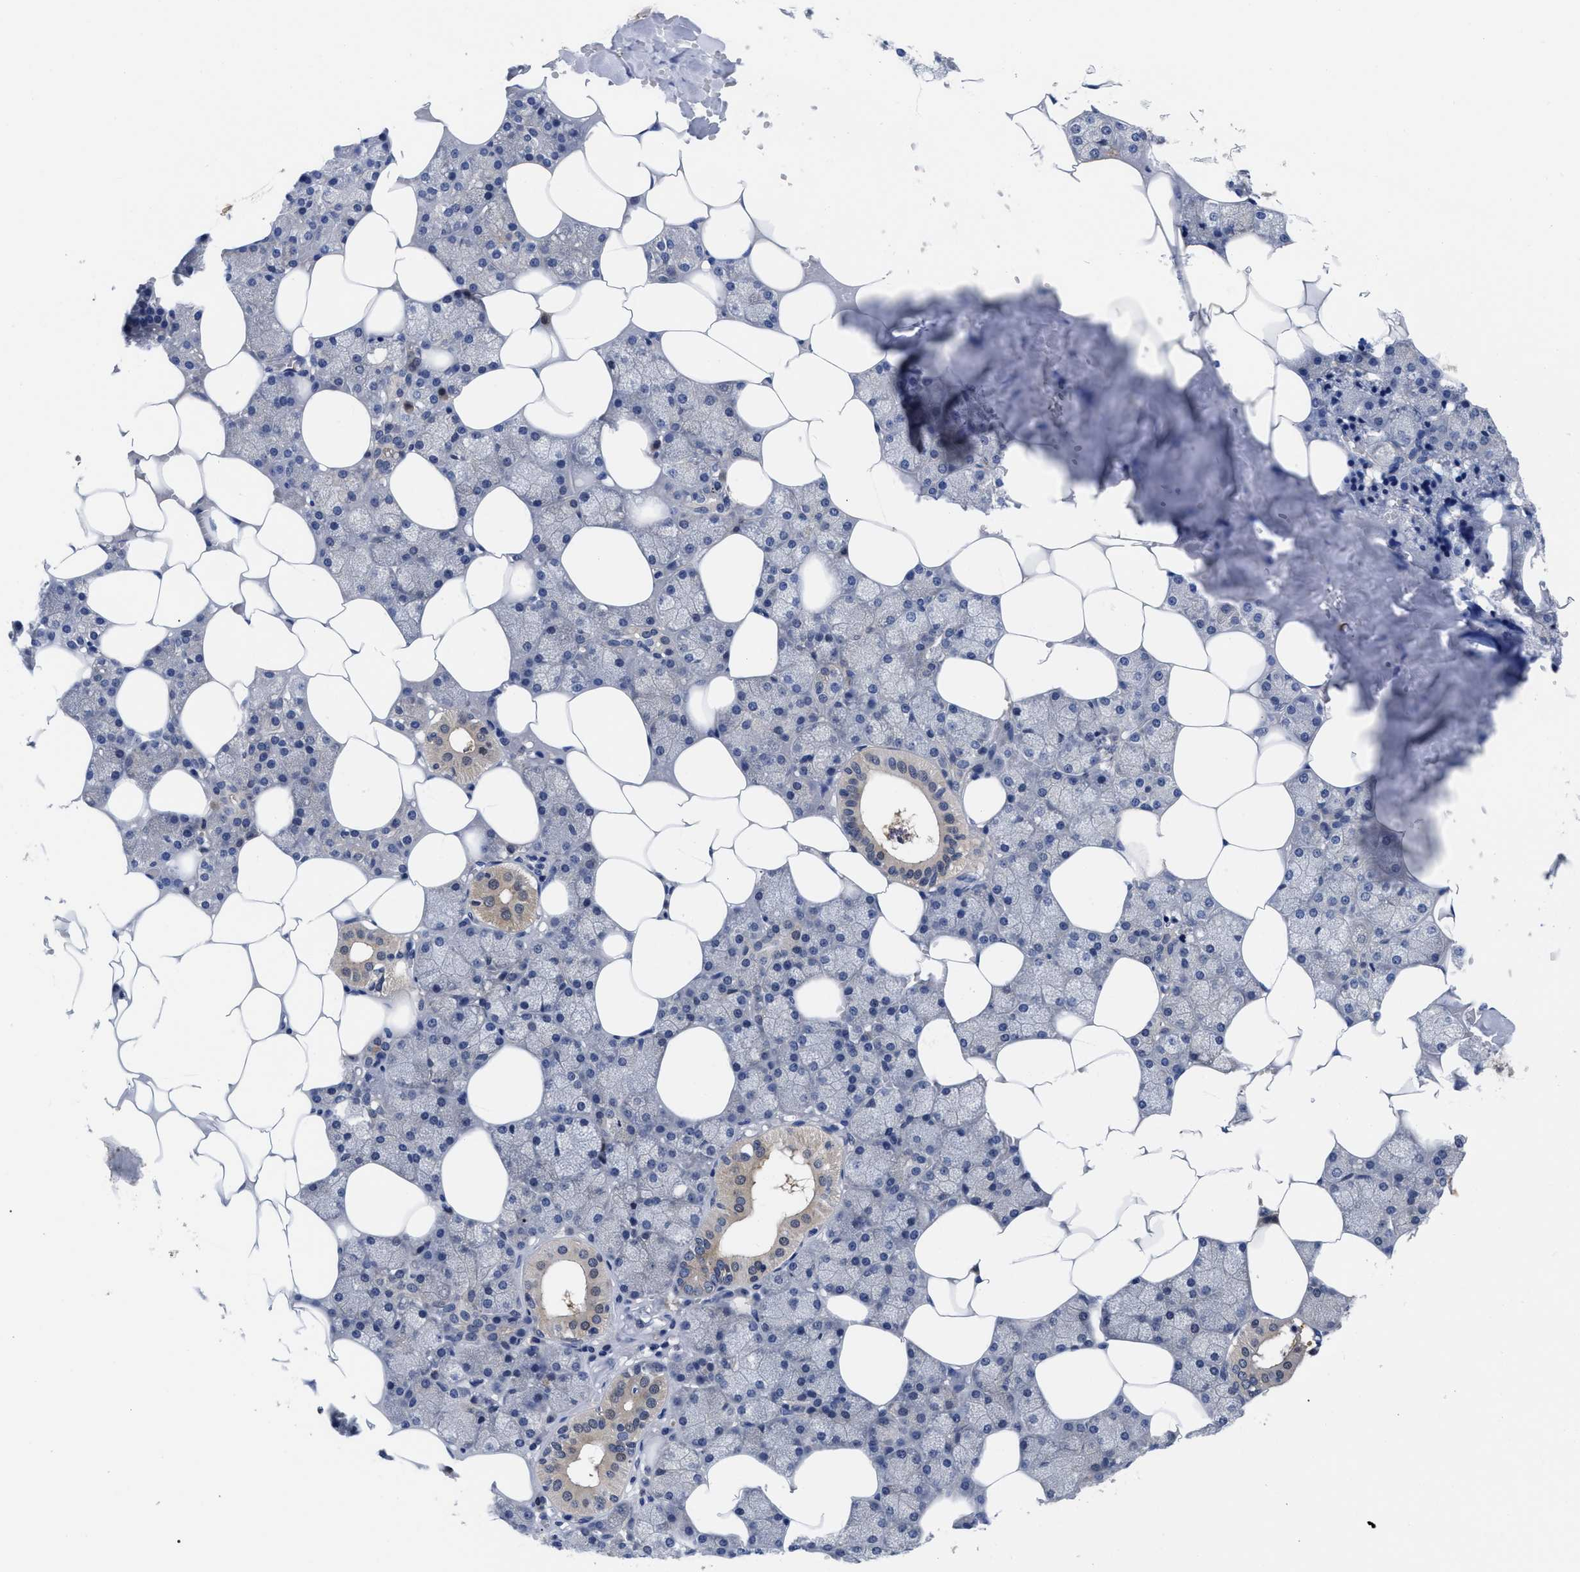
{"staining": {"intensity": "moderate", "quantity": "<25%", "location": "cytoplasmic/membranous"}, "tissue": "salivary gland", "cell_type": "Glandular cells", "image_type": "normal", "snomed": [{"axis": "morphology", "description": "Normal tissue, NOS"}, {"axis": "topography", "description": "Salivary gland"}], "caption": "A micrograph of salivary gland stained for a protein displays moderate cytoplasmic/membranous brown staining in glandular cells. Nuclei are stained in blue.", "gene": "RBKS", "patient": {"sex": "male", "age": 62}}